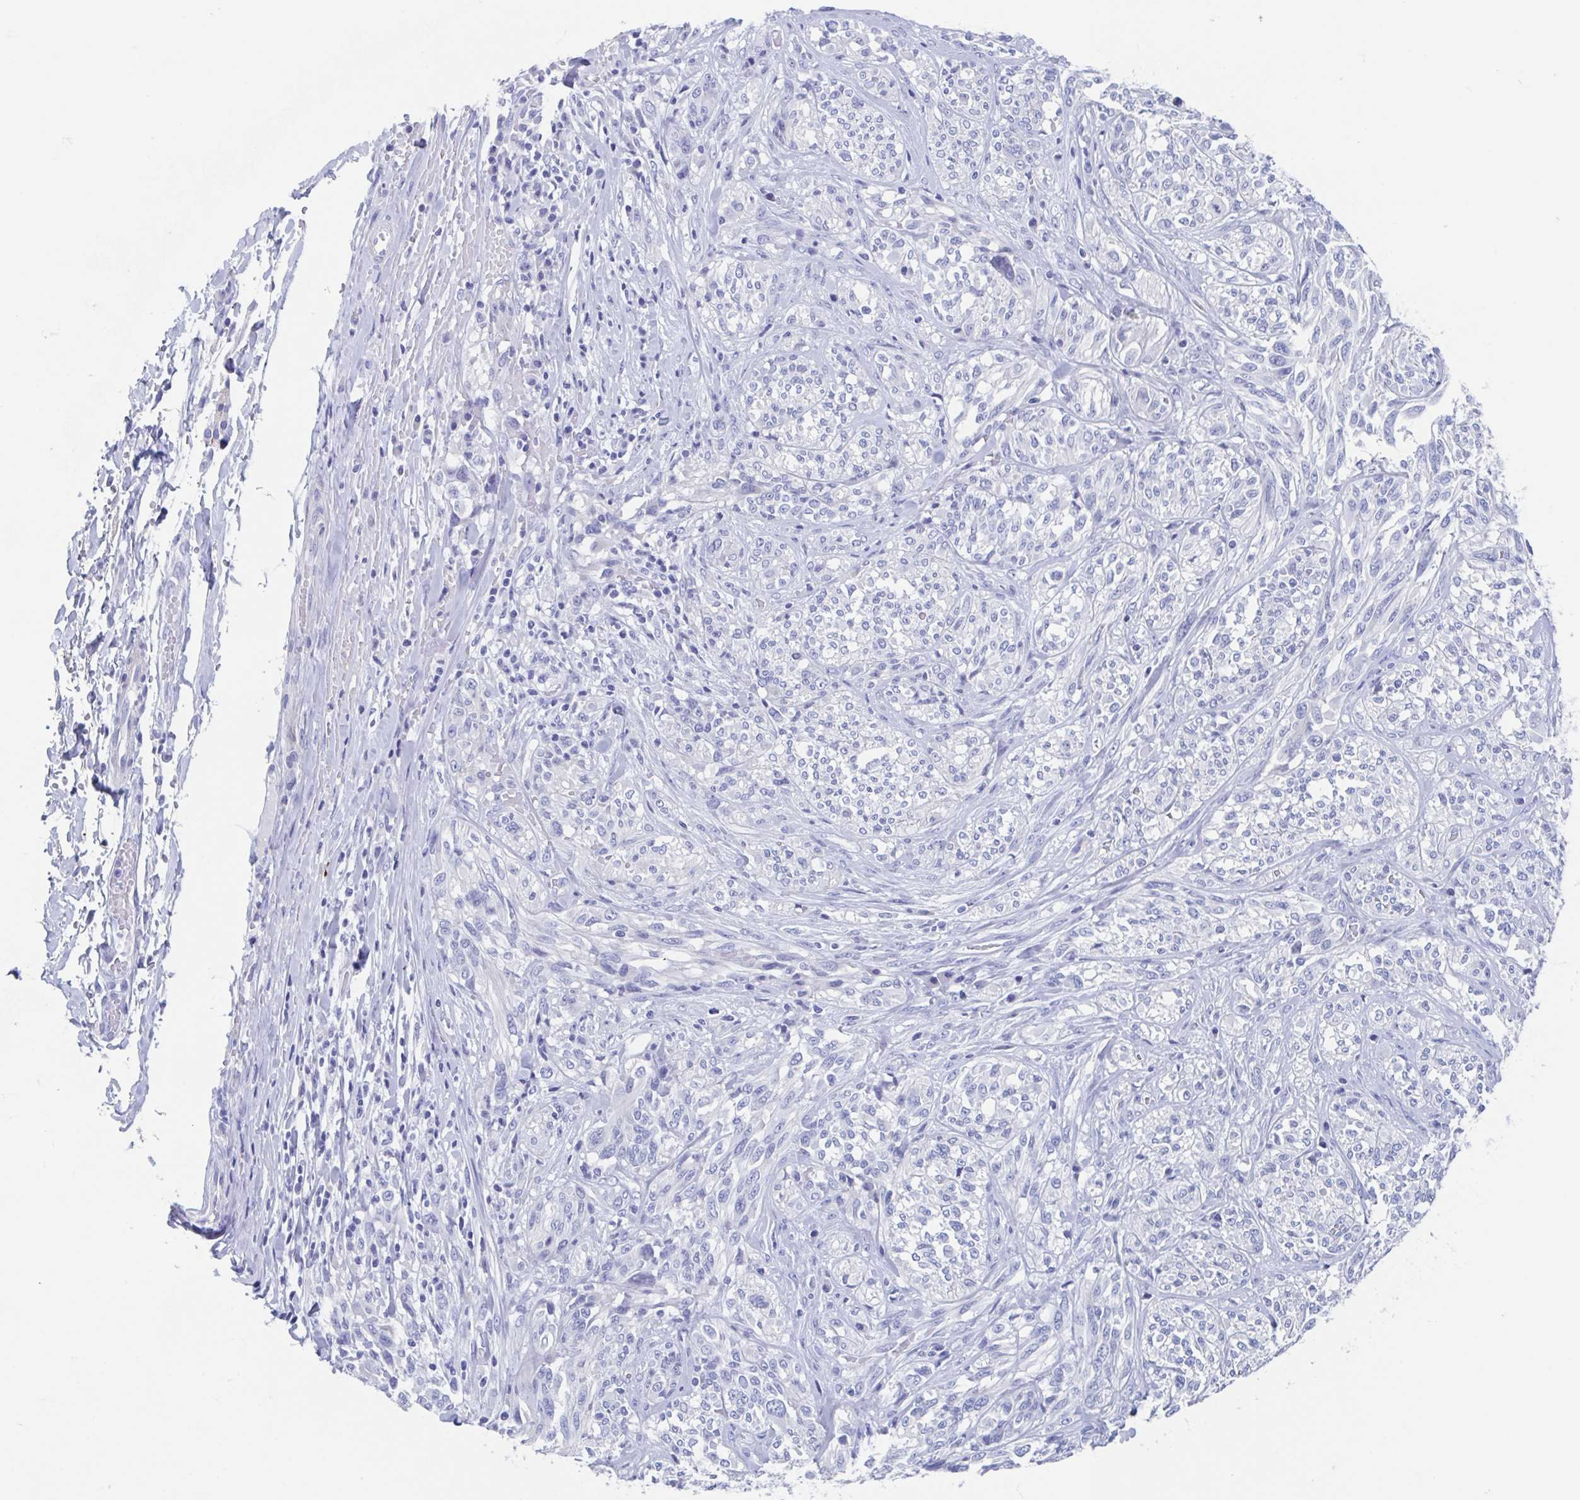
{"staining": {"intensity": "negative", "quantity": "none", "location": "none"}, "tissue": "melanoma", "cell_type": "Tumor cells", "image_type": "cancer", "snomed": [{"axis": "morphology", "description": "Malignant melanoma, NOS"}, {"axis": "topography", "description": "Skin"}], "caption": "Malignant melanoma stained for a protein using IHC exhibits no positivity tumor cells.", "gene": "SHCBP1L", "patient": {"sex": "female", "age": 91}}